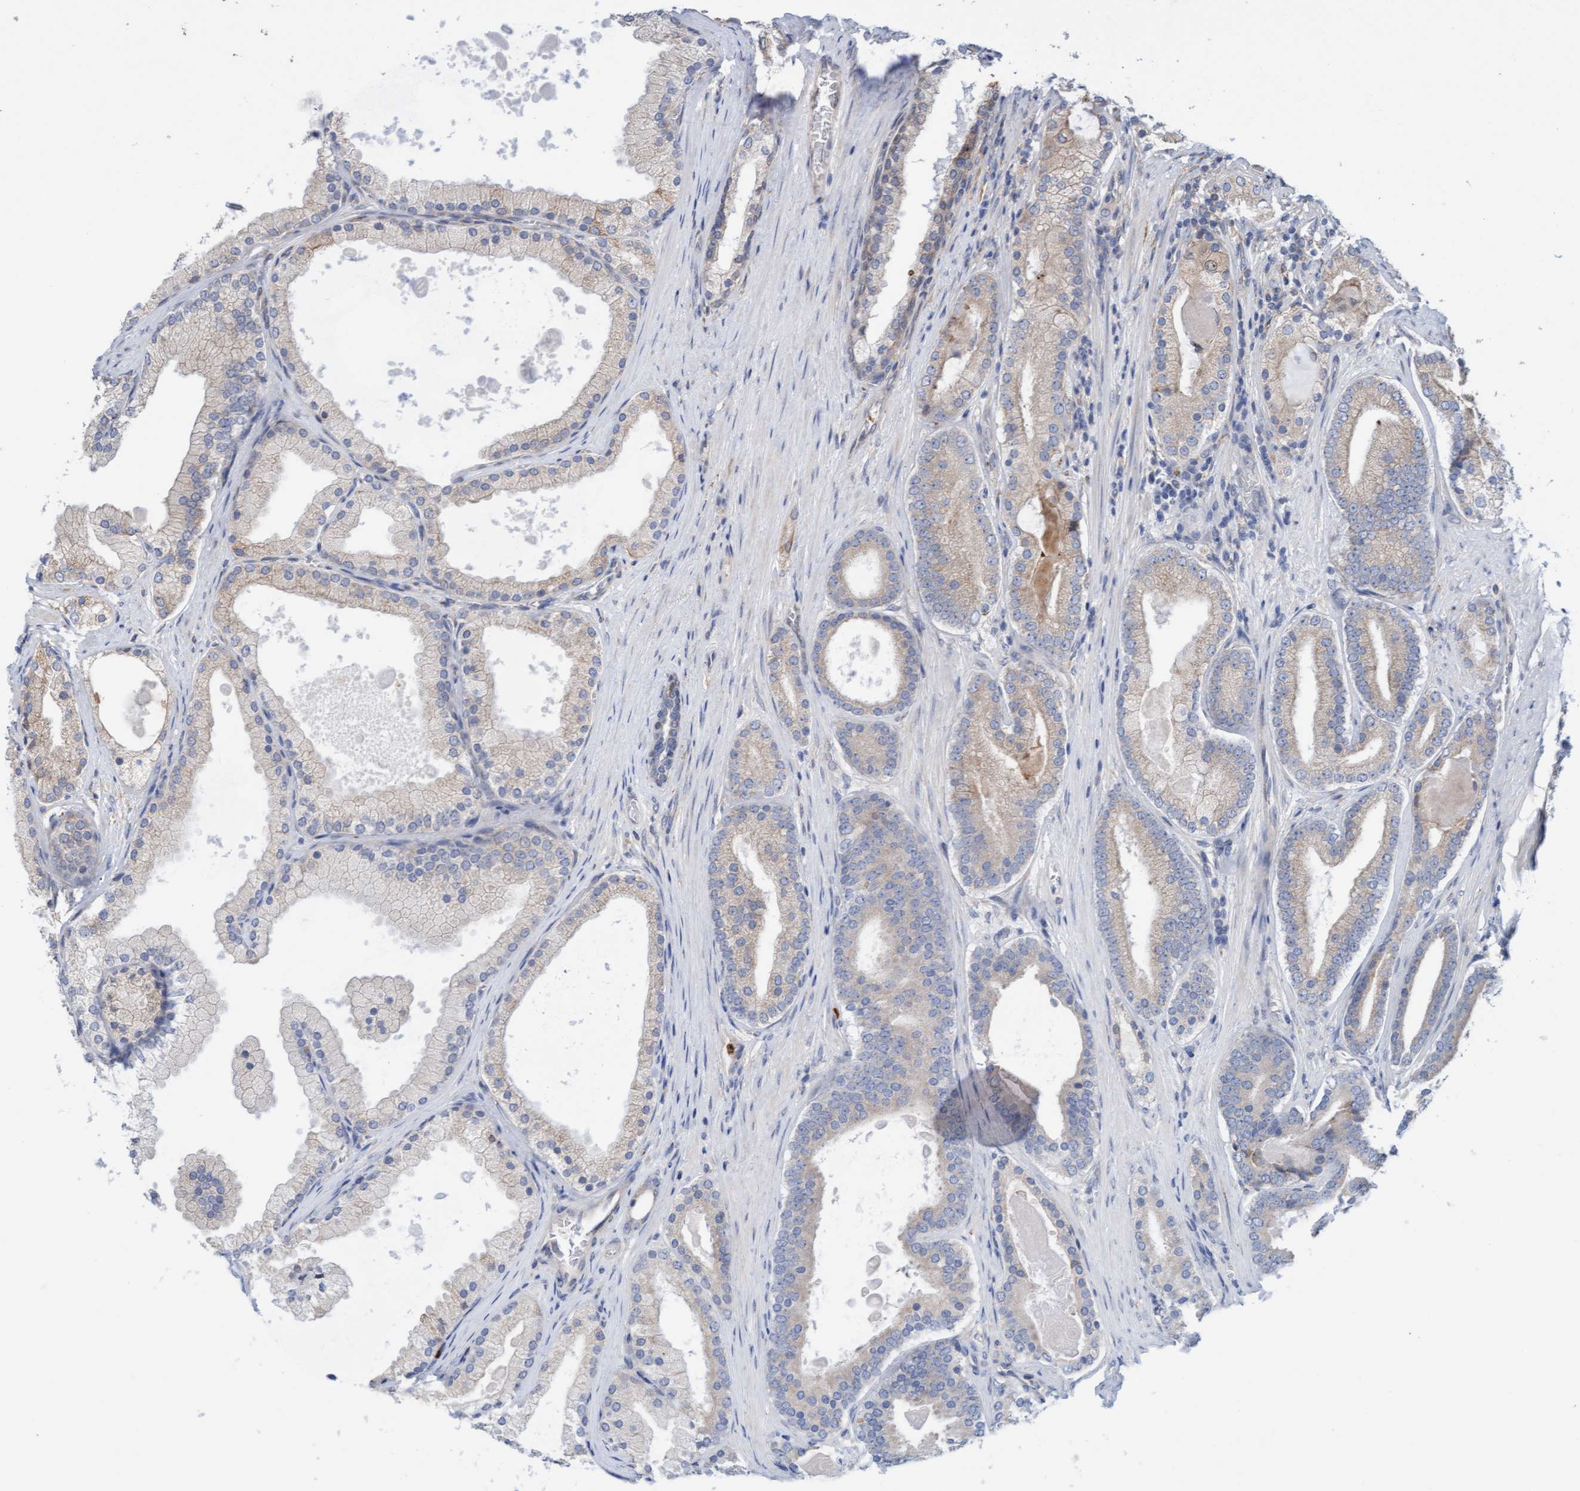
{"staining": {"intensity": "weak", "quantity": "<25%", "location": "cytoplasmic/membranous"}, "tissue": "prostate cancer", "cell_type": "Tumor cells", "image_type": "cancer", "snomed": [{"axis": "morphology", "description": "Adenocarcinoma, High grade"}, {"axis": "topography", "description": "Prostate"}], "caption": "DAB (3,3'-diaminobenzidine) immunohistochemical staining of prostate cancer demonstrates no significant positivity in tumor cells.", "gene": "MMP8", "patient": {"sex": "male", "age": 60}}